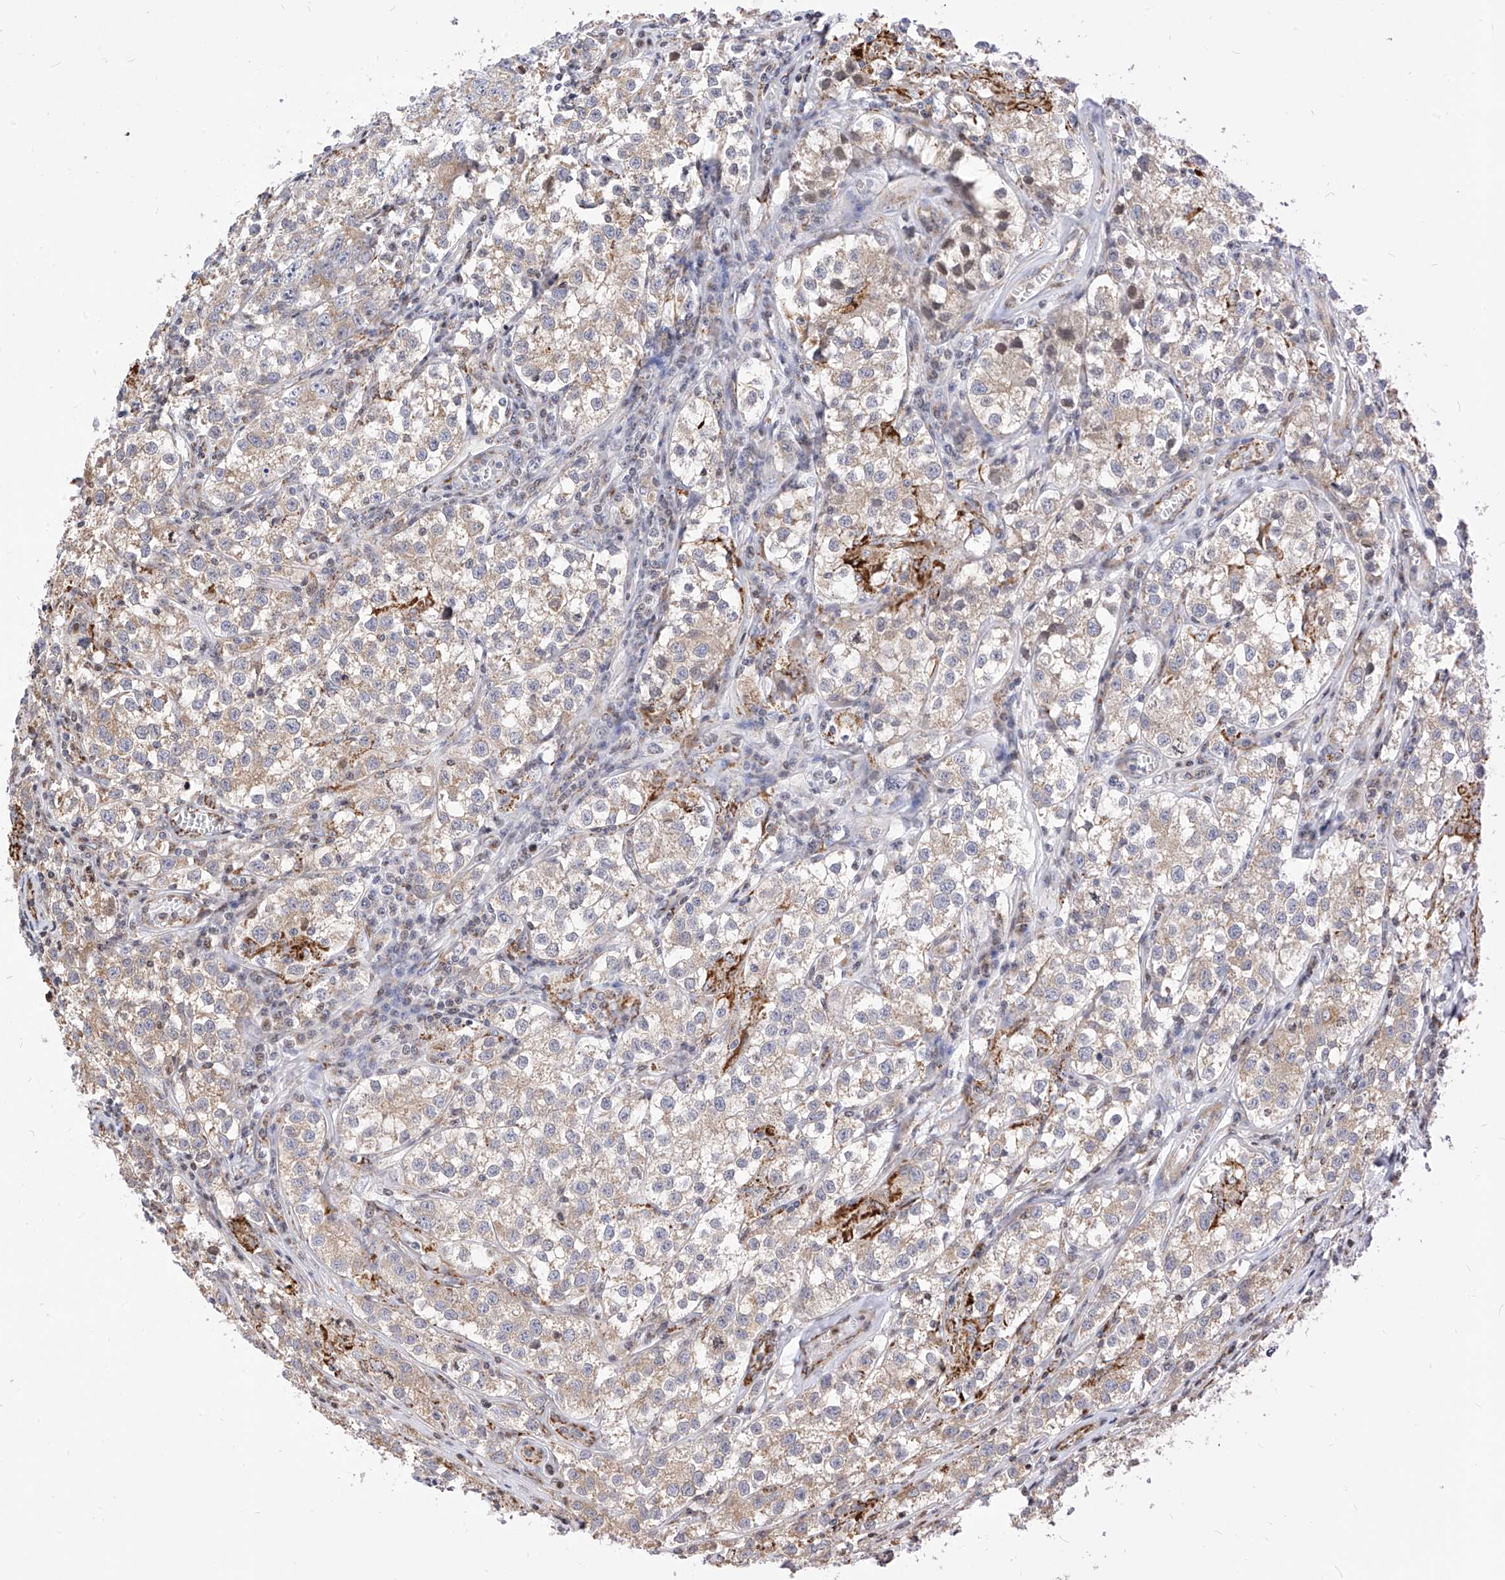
{"staining": {"intensity": "weak", "quantity": ">75%", "location": "cytoplasmic/membranous"}, "tissue": "testis cancer", "cell_type": "Tumor cells", "image_type": "cancer", "snomed": [{"axis": "morphology", "description": "Seminoma, NOS"}, {"axis": "morphology", "description": "Carcinoma, Embryonal, NOS"}, {"axis": "topography", "description": "Testis"}], "caption": "Weak cytoplasmic/membranous staining for a protein is seen in about >75% of tumor cells of testis cancer (seminoma) using immunohistochemistry (IHC).", "gene": "TTLL8", "patient": {"sex": "male", "age": 43}}